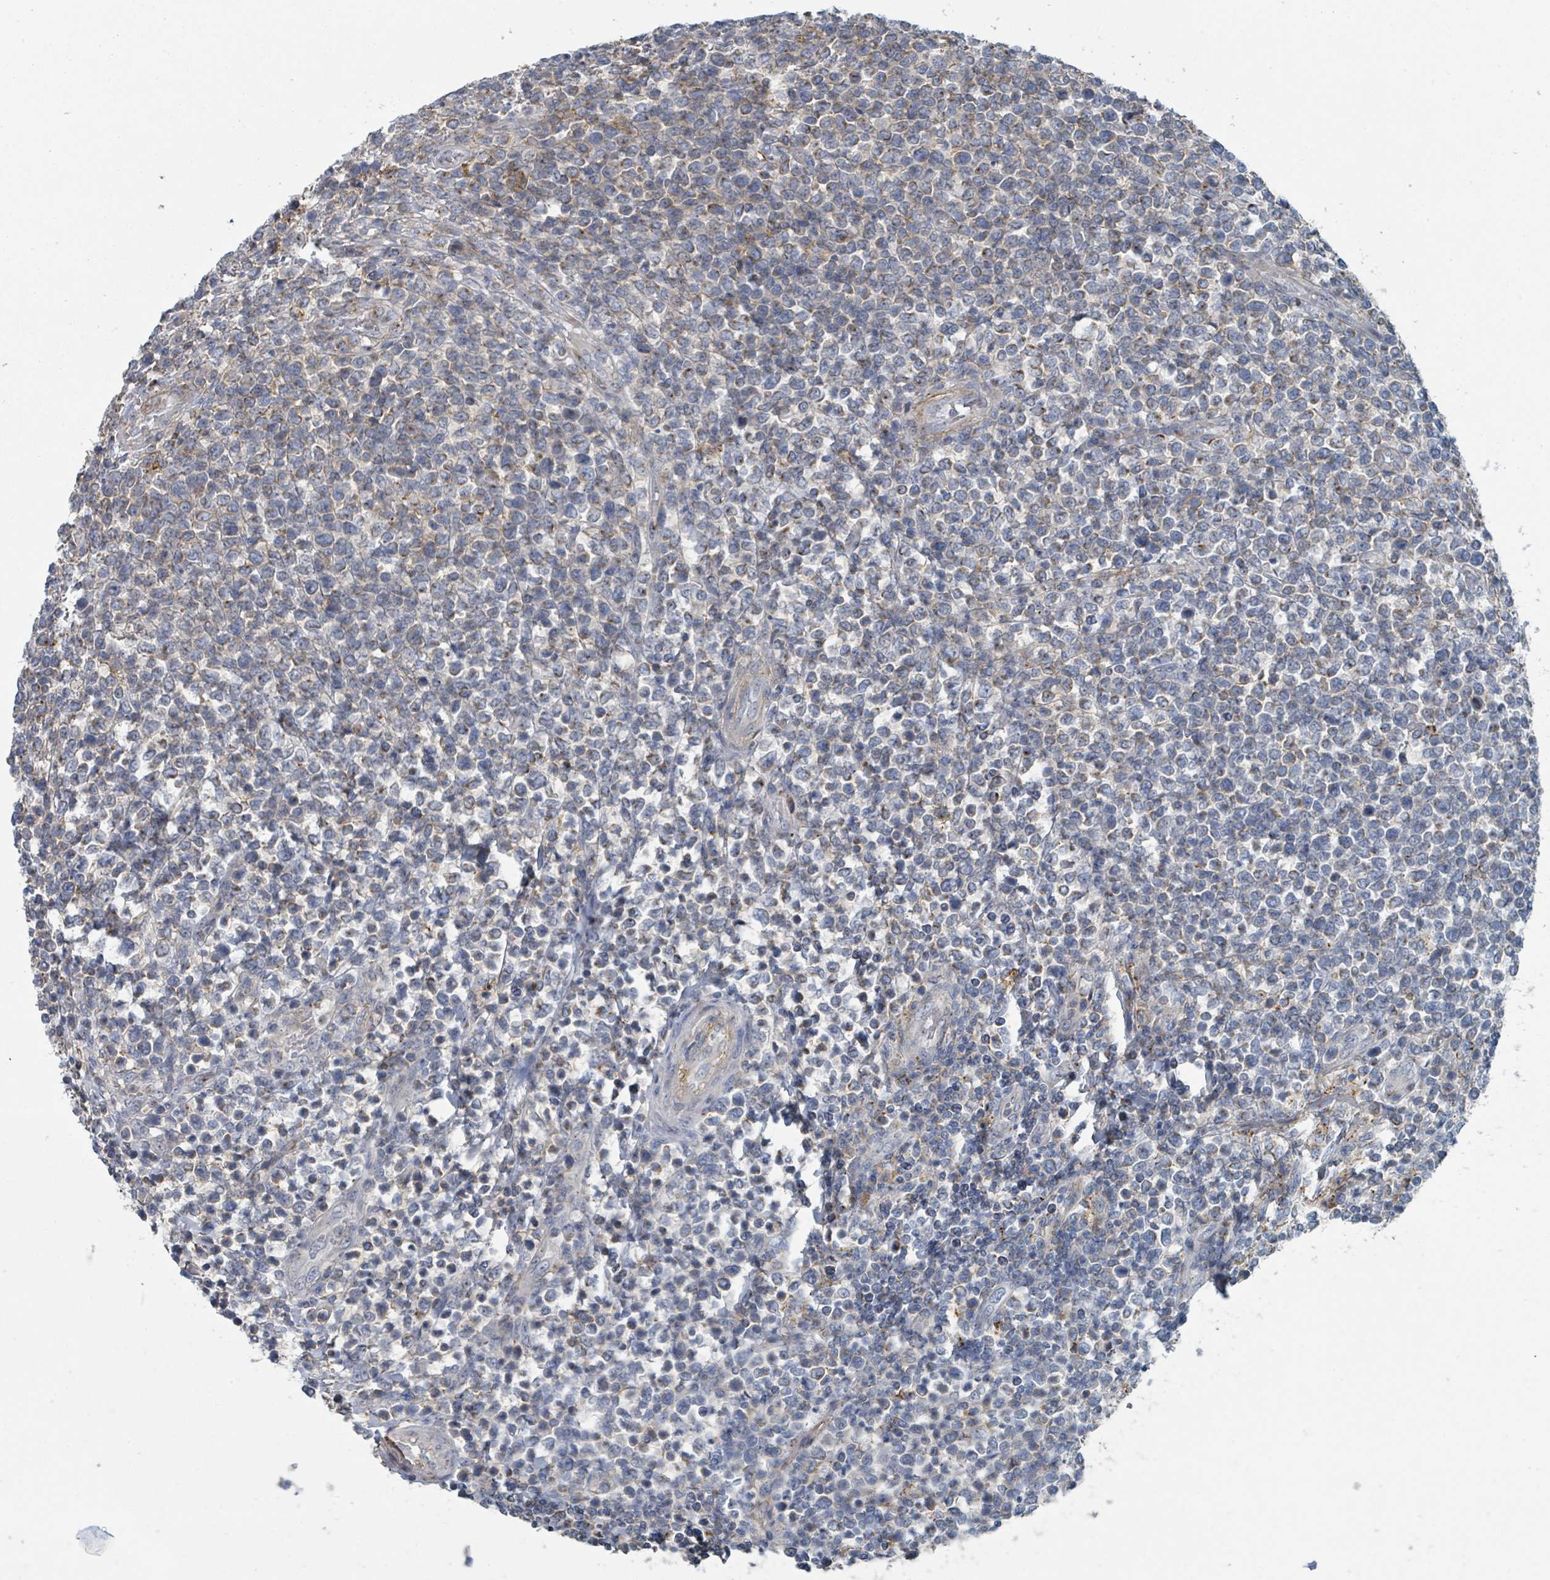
{"staining": {"intensity": "weak", "quantity": "<25%", "location": "cytoplasmic/membranous"}, "tissue": "lymphoma", "cell_type": "Tumor cells", "image_type": "cancer", "snomed": [{"axis": "morphology", "description": "Malignant lymphoma, non-Hodgkin's type, High grade"}, {"axis": "topography", "description": "Soft tissue"}], "caption": "This image is of malignant lymphoma, non-Hodgkin's type (high-grade) stained with immunohistochemistry to label a protein in brown with the nuclei are counter-stained blue. There is no positivity in tumor cells.", "gene": "LRRC42", "patient": {"sex": "female", "age": 56}}